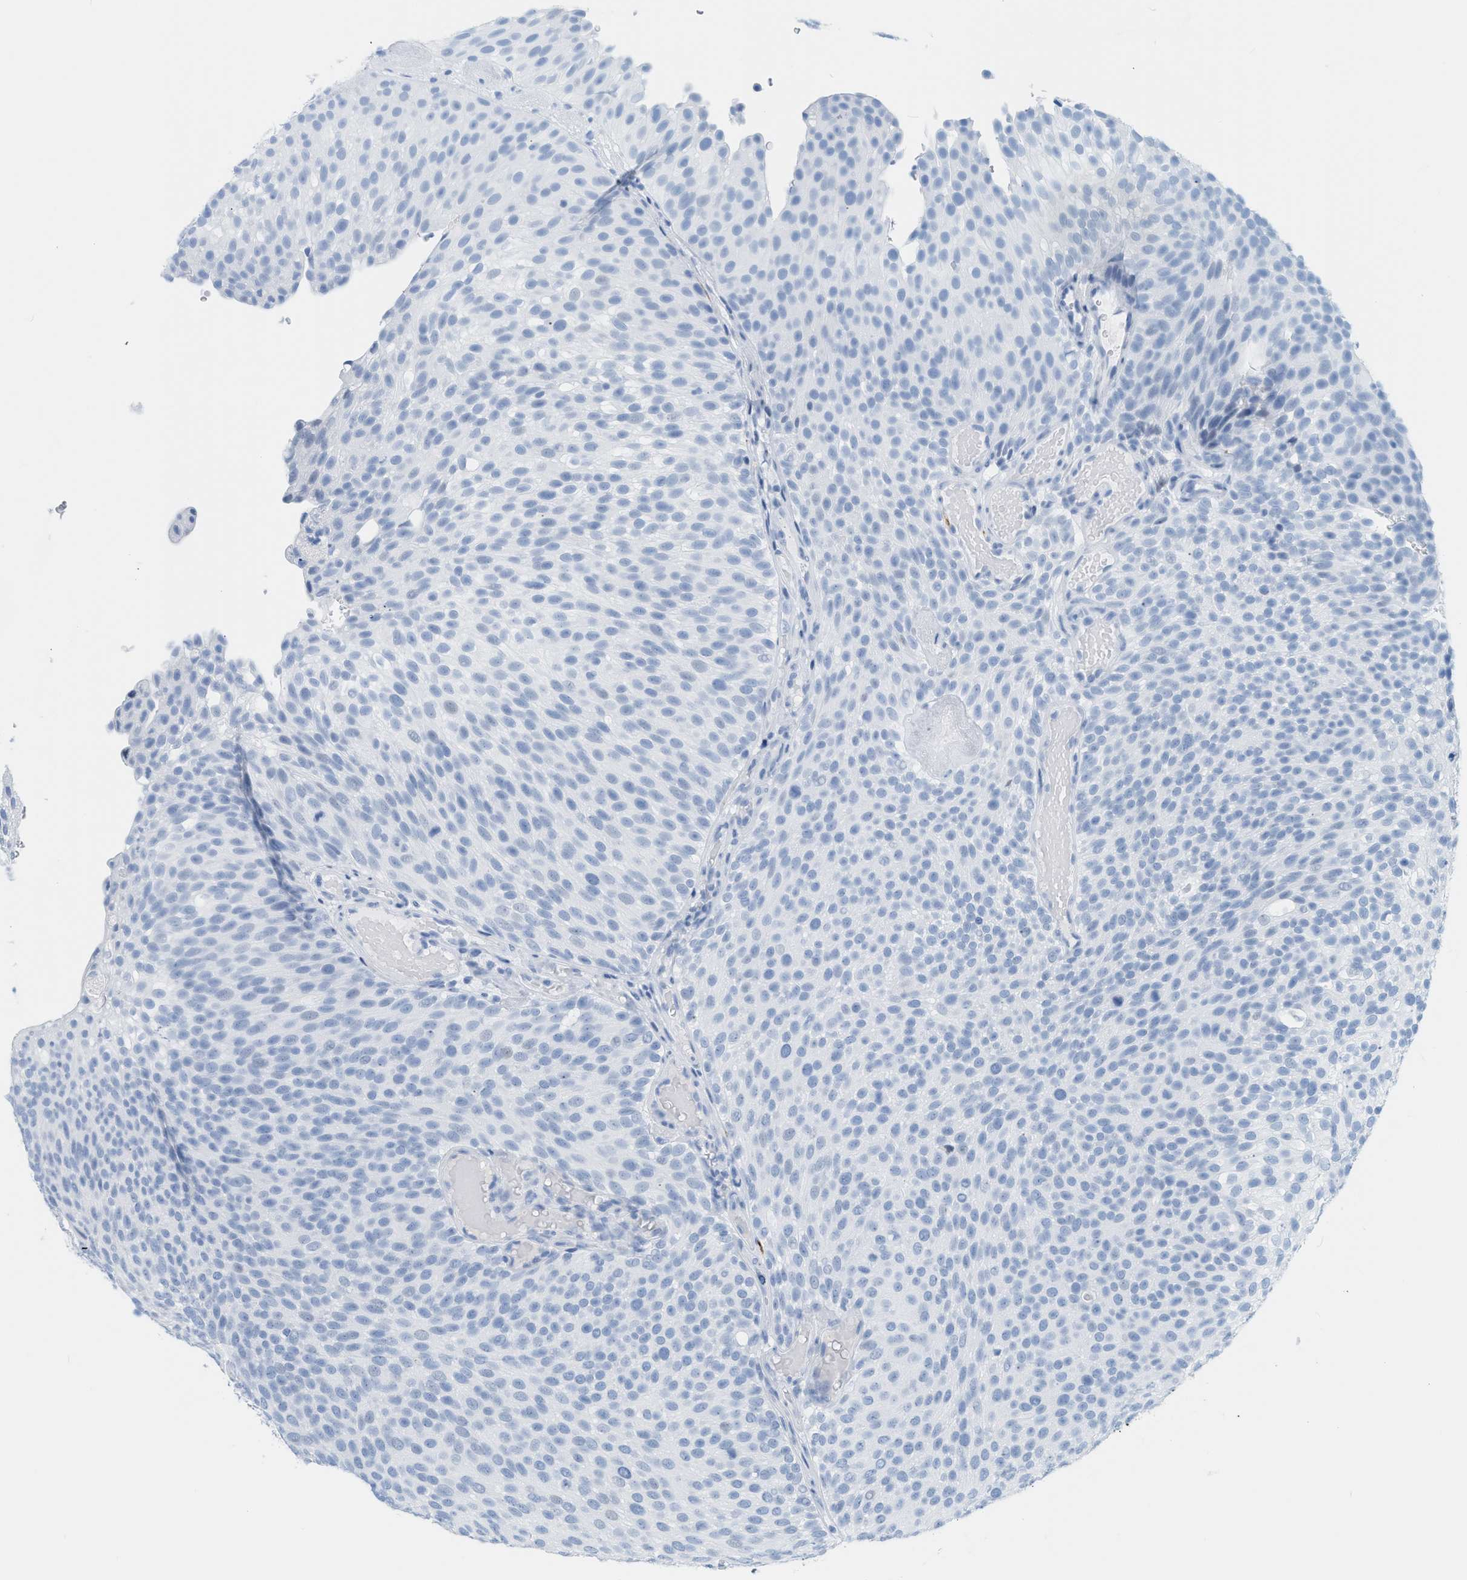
{"staining": {"intensity": "negative", "quantity": "none", "location": "none"}, "tissue": "urothelial cancer", "cell_type": "Tumor cells", "image_type": "cancer", "snomed": [{"axis": "morphology", "description": "Urothelial carcinoma, Low grade"}, {"axis": "topography", "description": "Urinary bladder"}], "caption": "Urothelial cancer was stained to show a protein in brown. There is no significant positivity in tumor cells. (DAB IHC visualized using brightfield microscopy, high magnification).", "gene": "DES", "patient": {"sex": "male", "age": 78}}